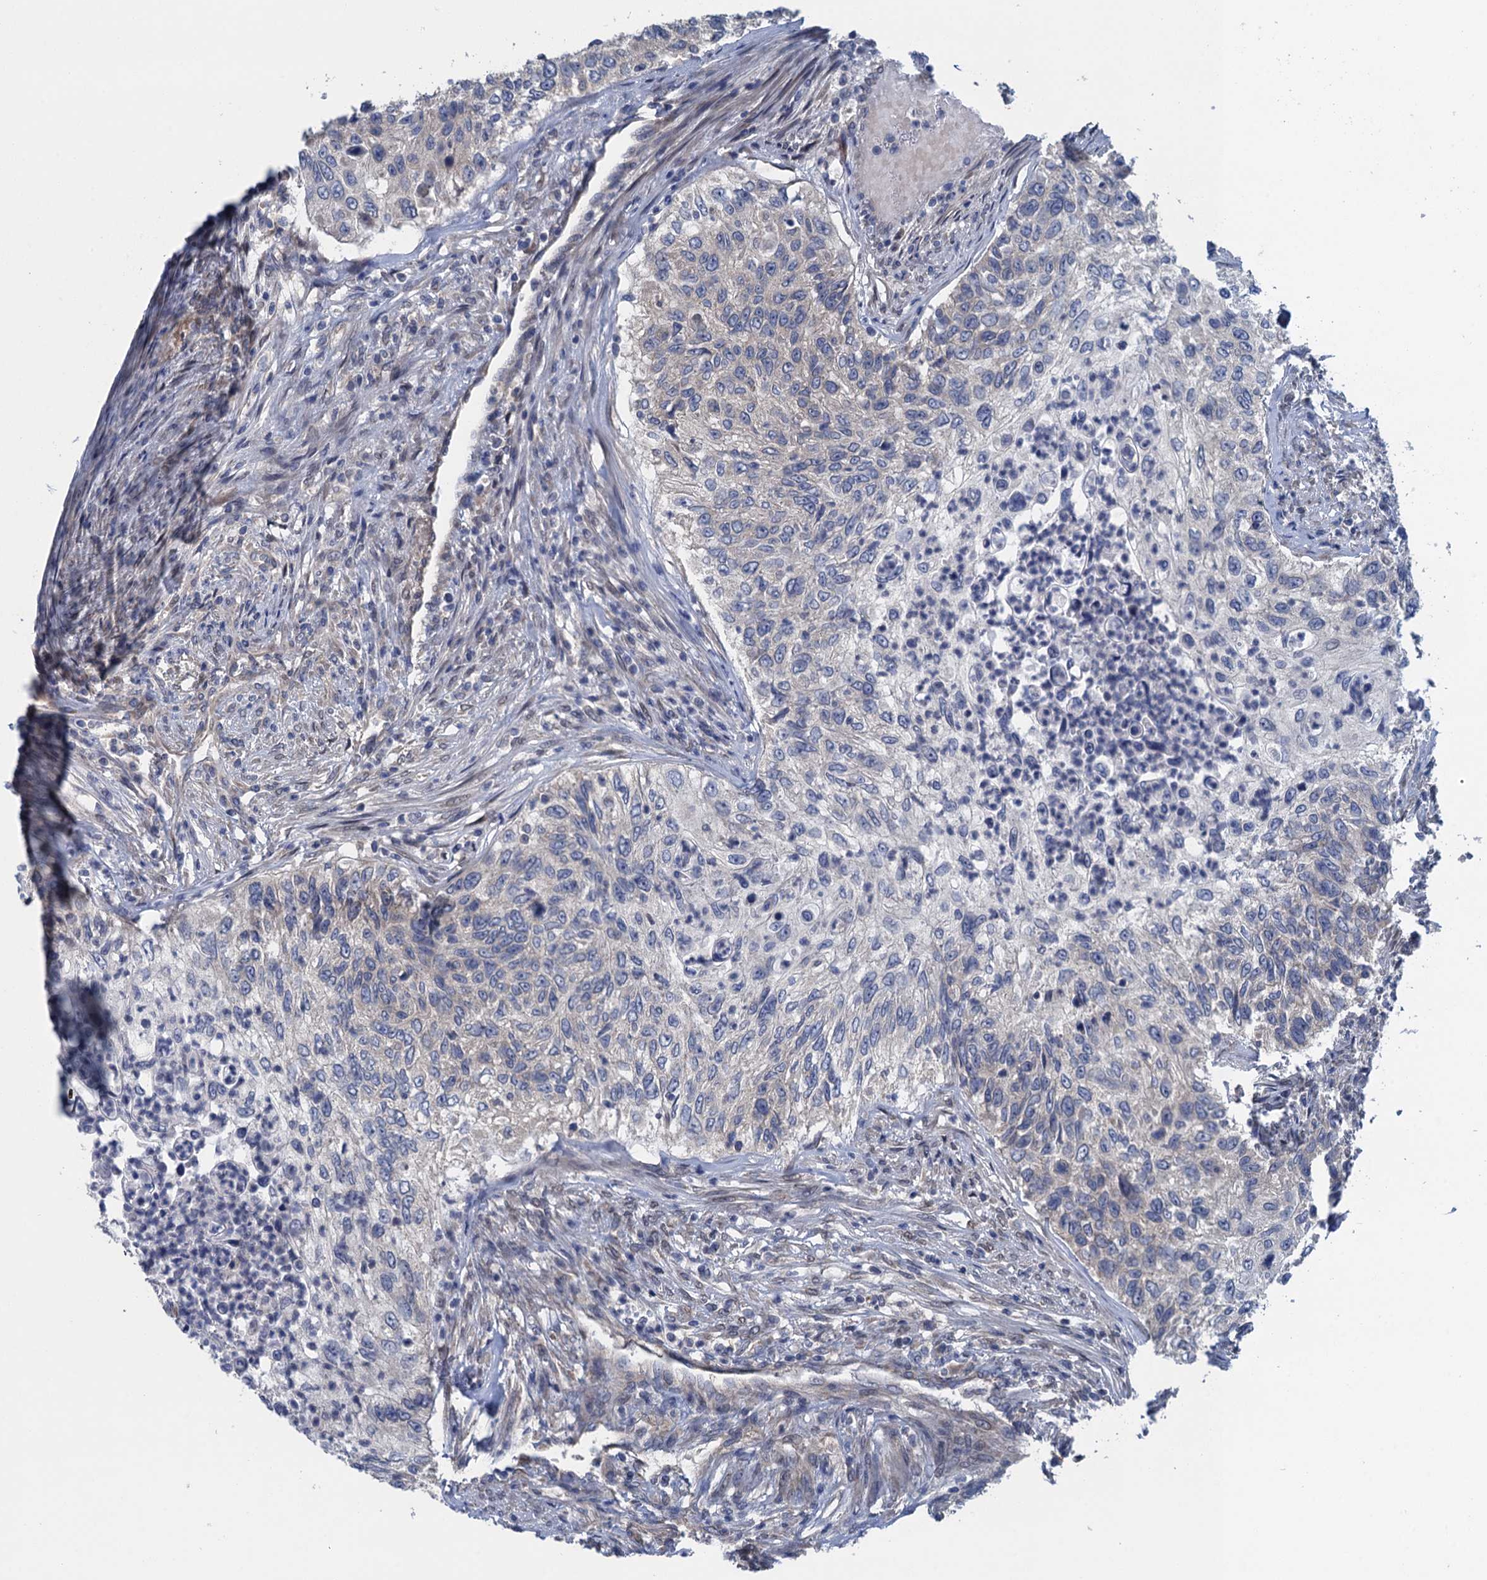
{"staining": {"intensity": "negative", "quantity": "none", "location": "none"}, "tissue": "urothelial cancer", "cell_type": "Tumor cells", "image_type": "cancer", "snomed": [{"axis": "morphology", "description": "Urothelial carcinoma, High grade"}, {"axis": "topography", "description": "Urinary bladder"}], "caption": "Immunohistochemical staining of urothelial carcinoma (high-grade) reveals no significant positivity in tumor cells.", "gene": "CTU2", "patient": {"sex": "female", "age": 60}}